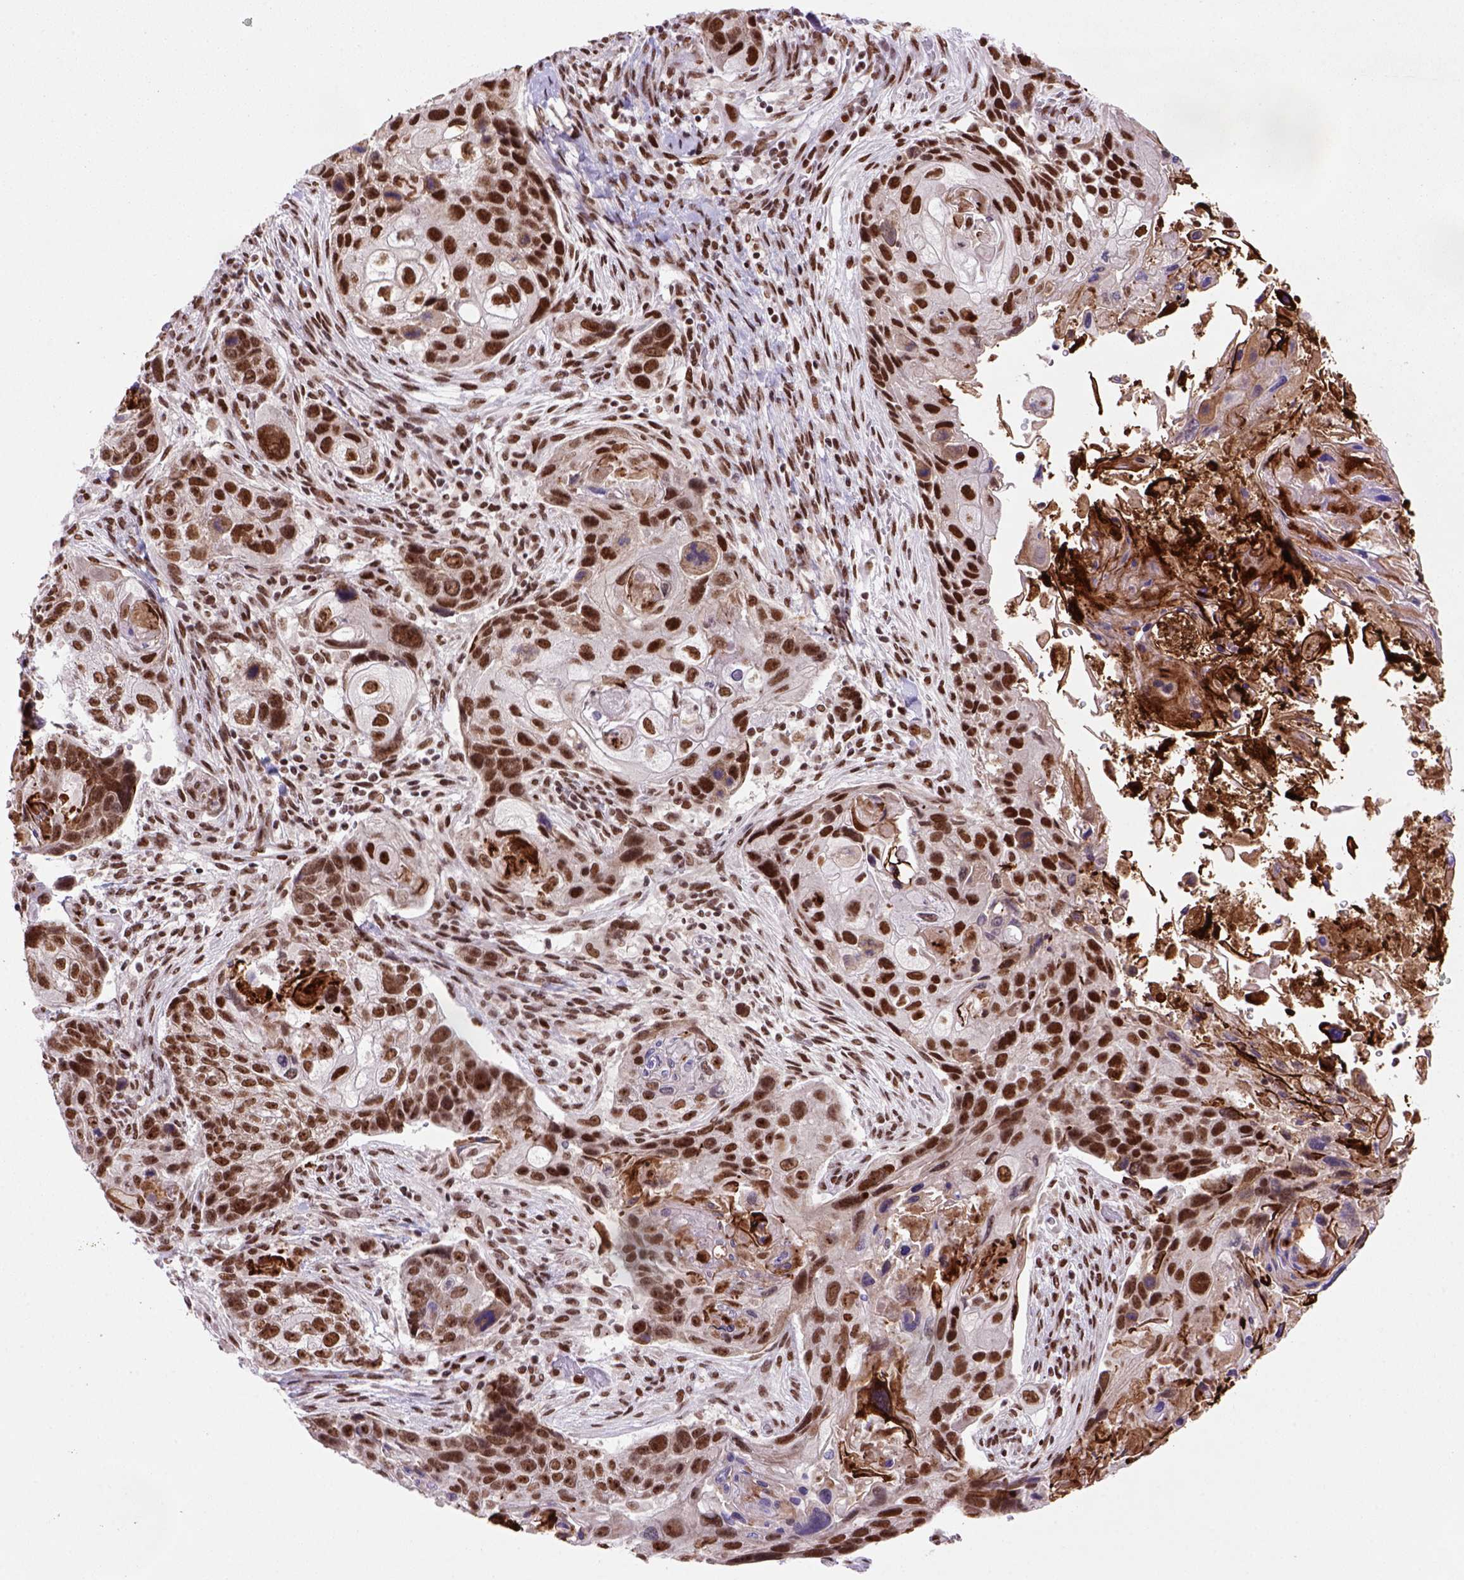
{"staining": {"intensity": "strong", "quantity": ">75%", "location": "nuclear"}, "tissue": "lung cancer", "cell_type": "Tumor cells", "image_type": "cancer", "snomed": [{"axis": "morphology", "description": "Squamous cell carcinoma, NOS"}, {"axis": "topography", "description": "Lung"}], "caption": "A photomicrograph of lung cancer (squamous cell carcinoma) stained for a protein exhibits strong nuclear brown staining in tumor cells.", "gene": "NSMCE2", "patient": {"sex": "male", "age": 69}}